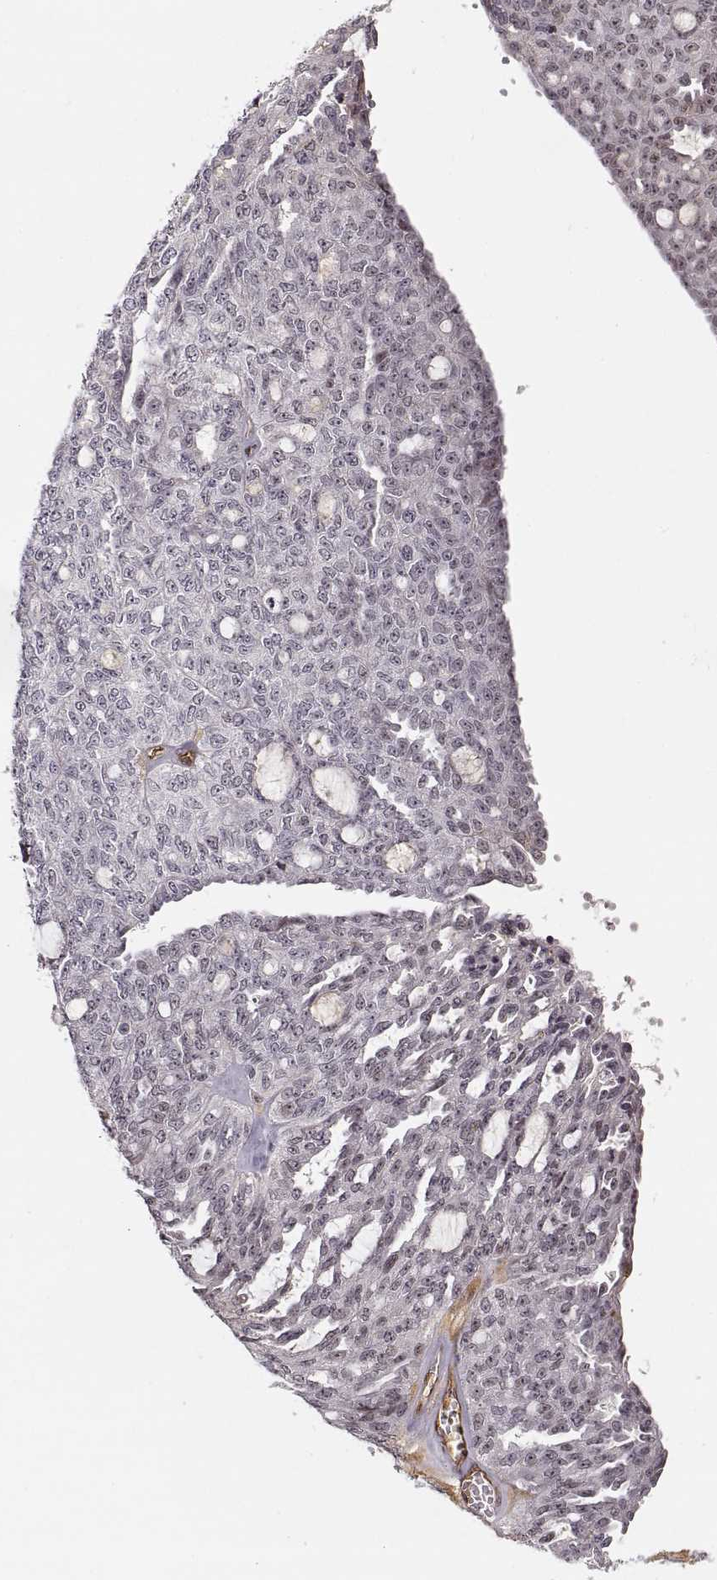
{"staining": {"intensity": "moderate", "quantity": "<25%", "location": "nuclear"}, "tissue": "ovarian cancer", "cell_type": "Tumor cells", "image_type": "cancer", "snomed": [{"axis": "morphology", "description": "Cystadenocarcinoma, serous, NOS"}, {"axis": "topography", "description": "Ovary"}], "caption": "Immunohistochemistry histopathology image of neoplastic tissue: serous cystadenocarcinoma (ovarian) stained using immunohistochemistry displays low levels of moderate protein expression localized specifically in the nuclear of tumor cells, appearing as a nuclear brown color.", "gene": "CIR1", "patient": {"sex": "female", "age": 71}}